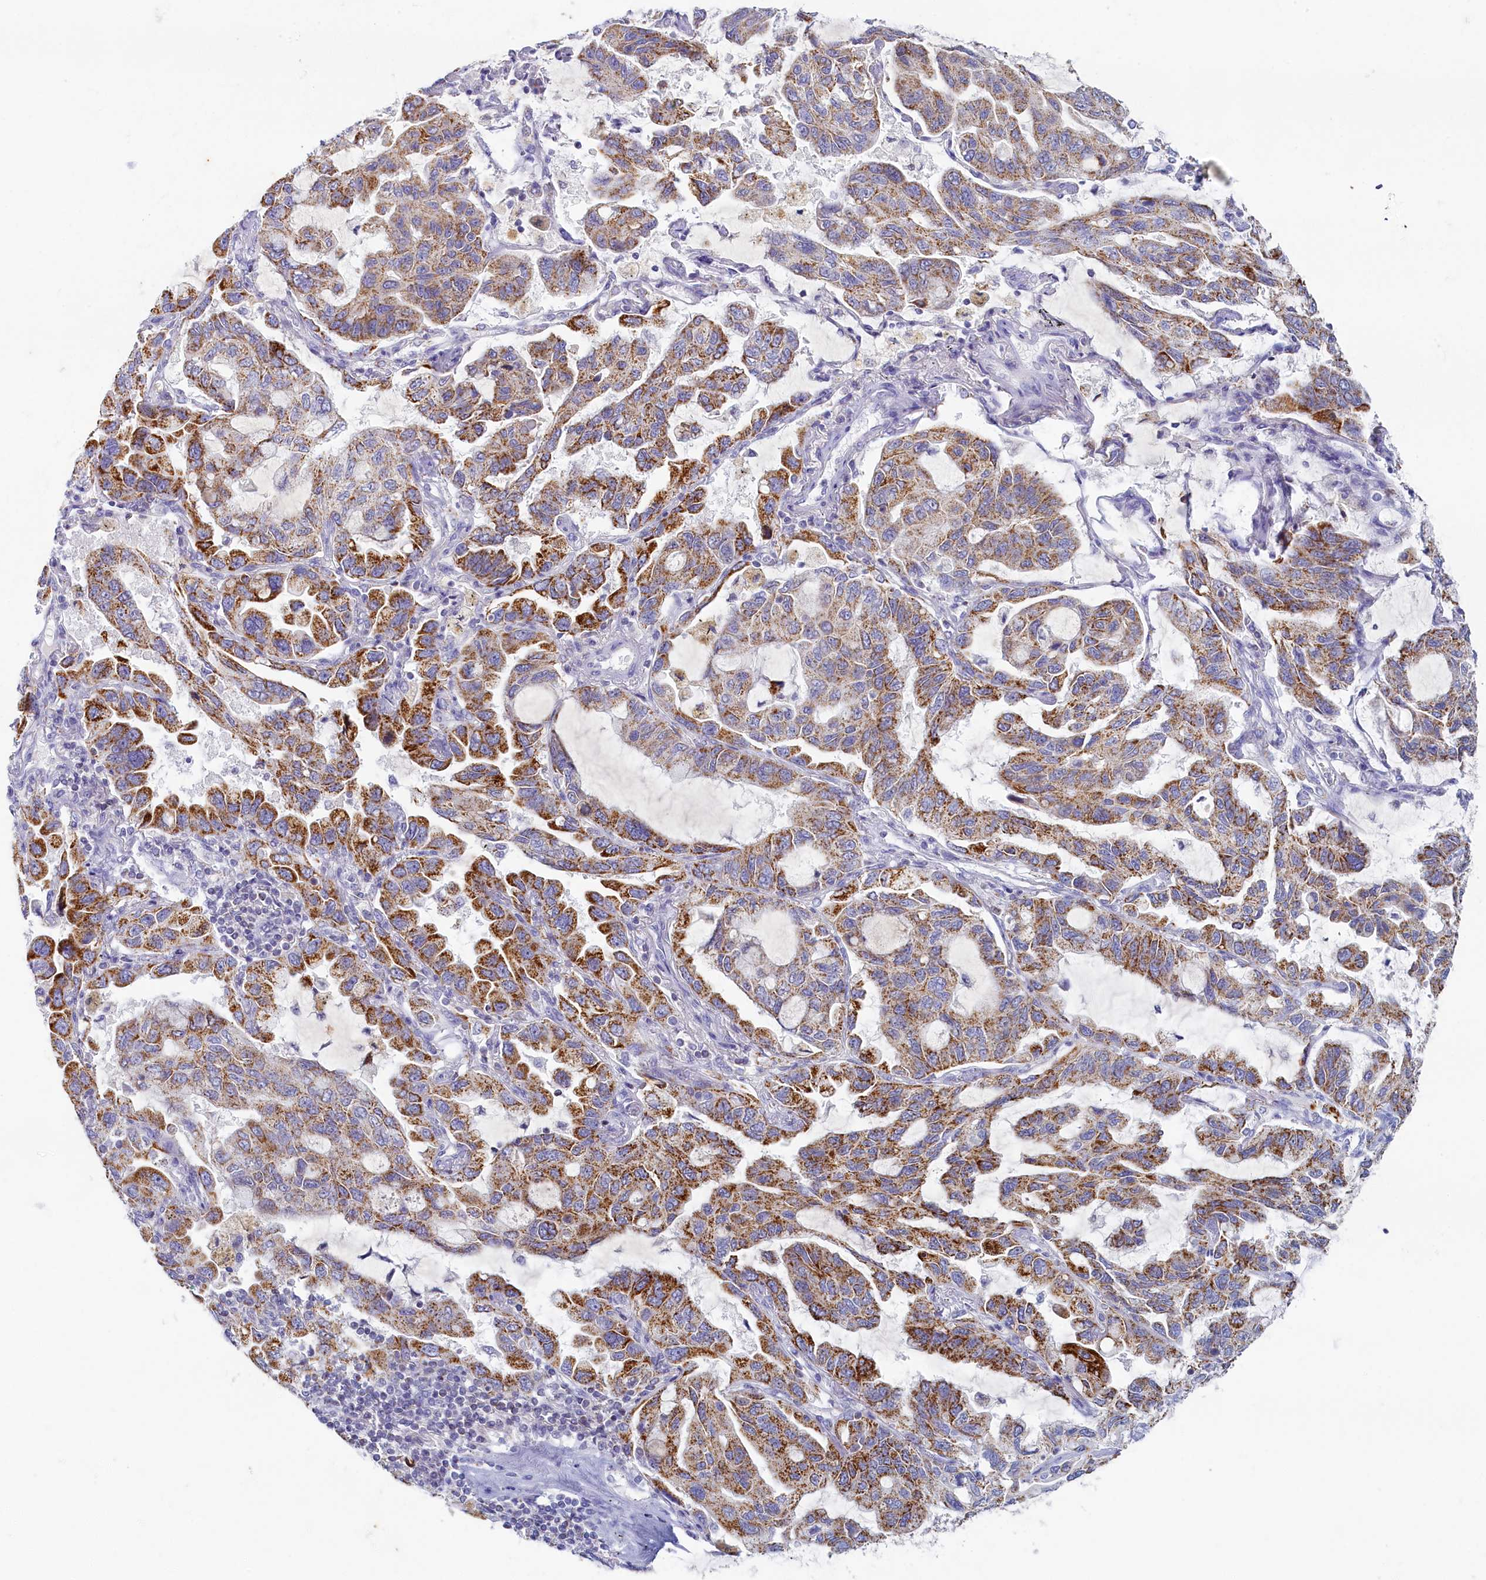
{"staining": {"intensity": "moderate", "quantity": ">75%", "location": "cytoplasmic/membranous"}, "tissue": "lung cancer", "cell_type": "Tumor cells", "image_type": "cancer", "snomed": [{"axis": "morphology", "description": "Adenocarcinoma, NOS"}, {"axis": "topography", "description": "Lung"}], "caption": "There is medium levels of moderate cytoplasmic/membranous positivity in tumor cells of lung cancer, as demonstrated by immunohistochemical staining (brown color).", "gene": "OCIAD2", "patient": {"sex": "male", "age": 64}}